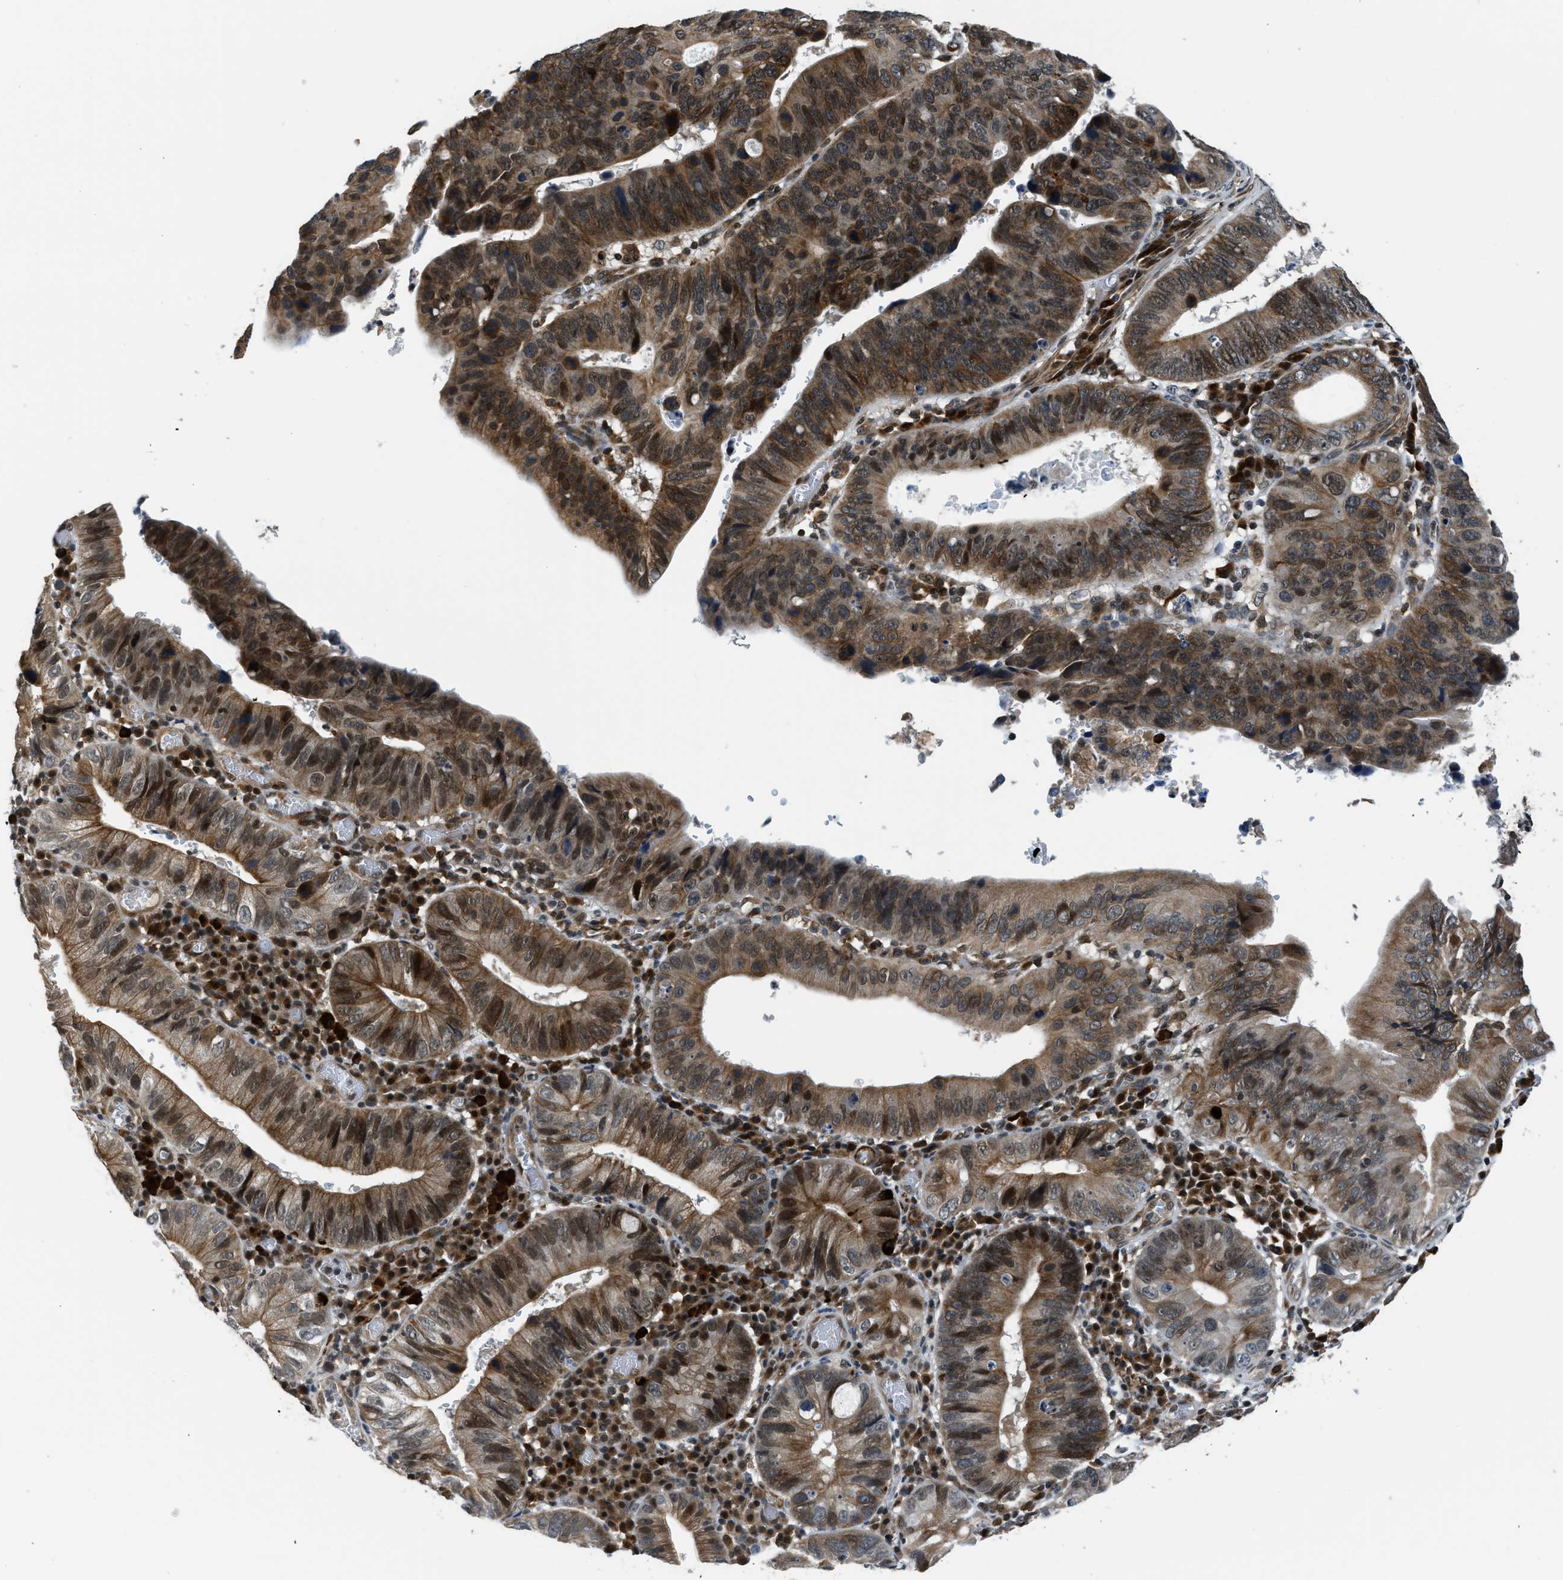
{"staining": {"intensity": "moderate", "quantity": ">75%", "location": "cytoplasmic/membranous,nuclear"}, "tissue": "stomach cancer", "cell_type": "Tumor cells", "image_type": "cancer", "snomed": [{"axis": "morphology", "description": "Adenocarcinoma, NOS"}, {"axis": "topography", "description": "Stomach"}], "caption": "Protein staining of stomach cancer (adenocarcinoma) tissue exhibits moderate cytoplasmic/membranous and nuclear expression in about >75% of tumor cells. Immunohistochemistry (ihc) stains the protein in brown and the nuclei are stained blue.", "gene": "RETREG3", "patient": {"sex": "male", "age": 59}}